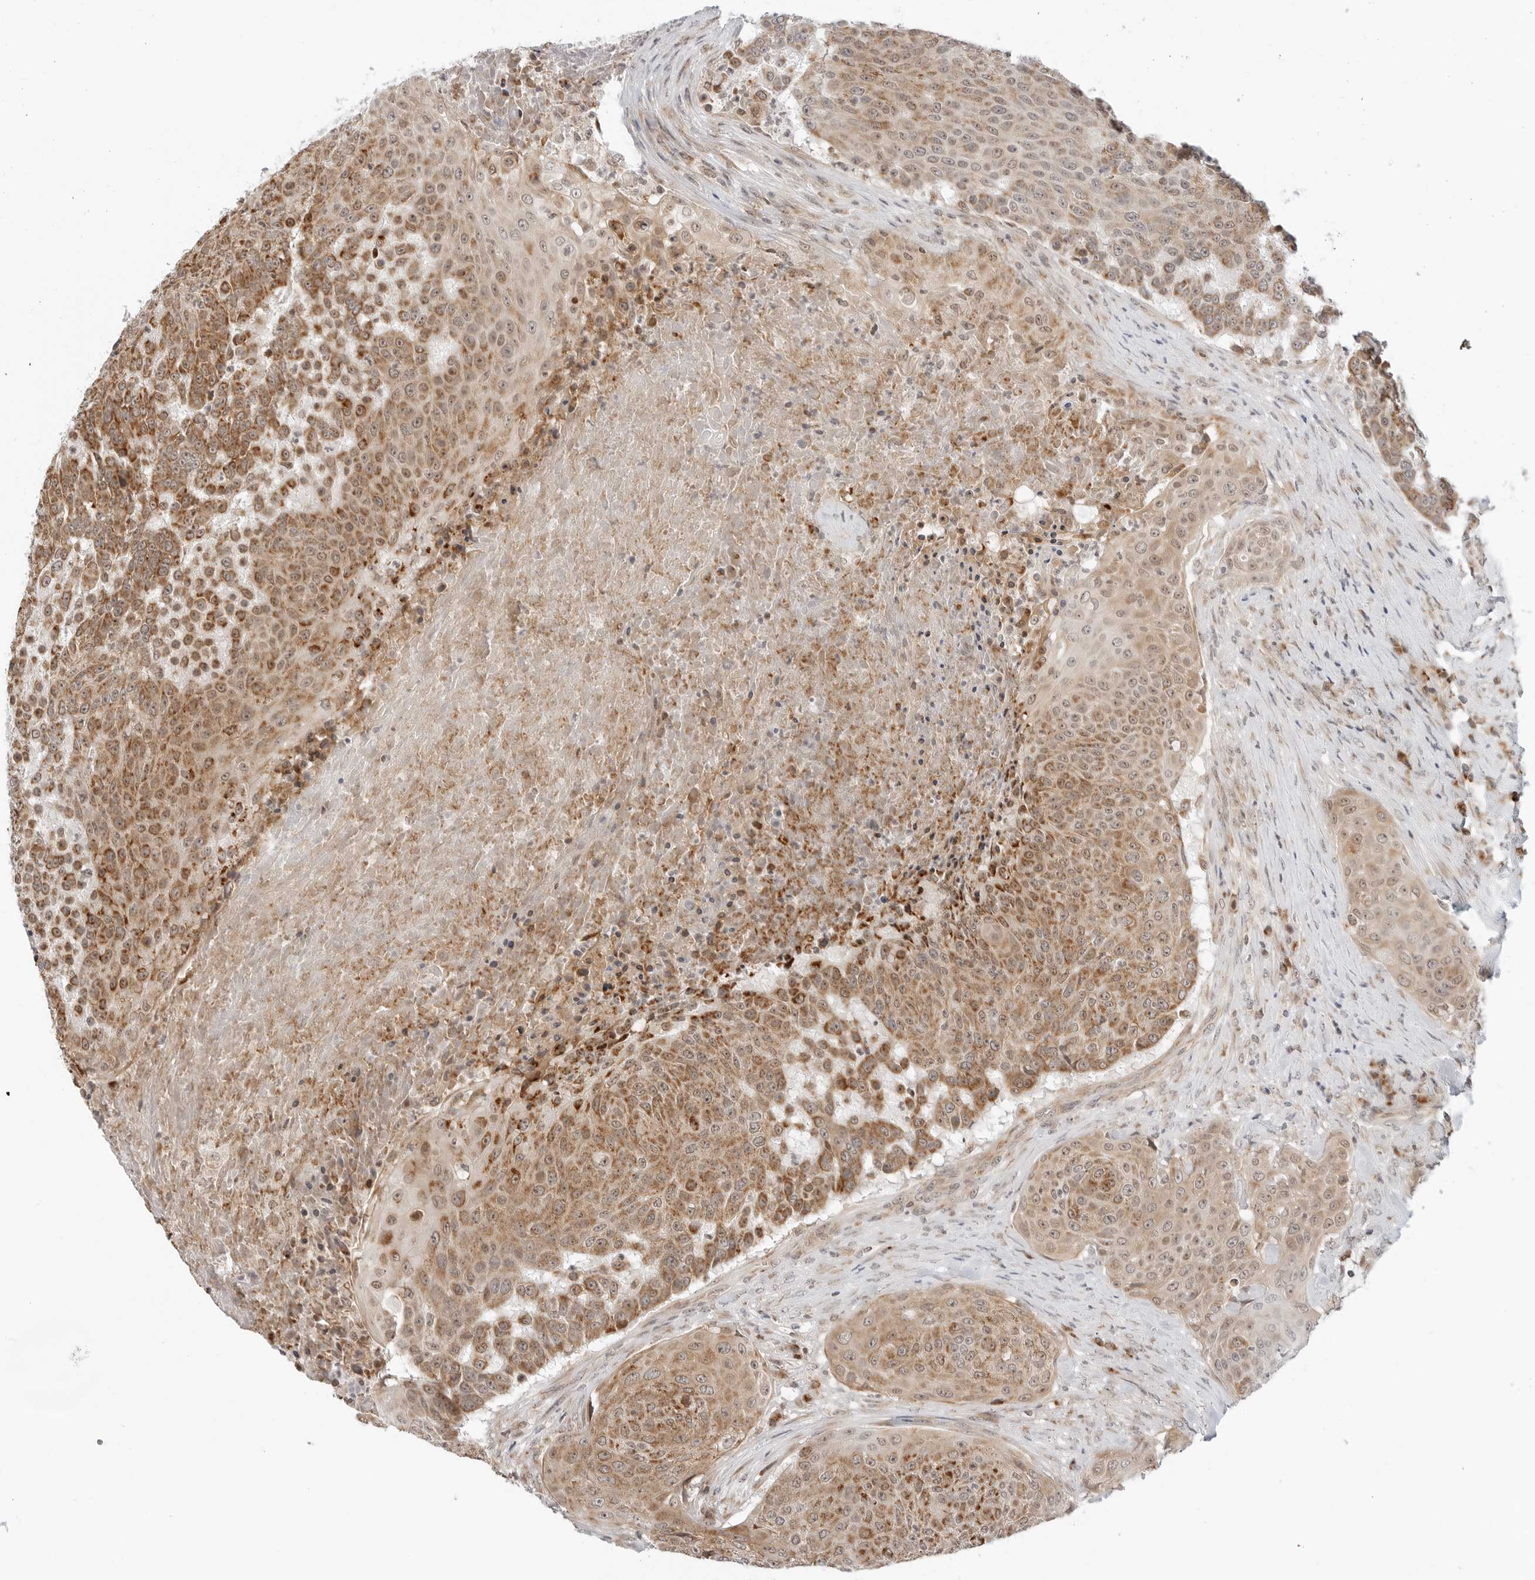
{"staining": {"intensity": "moderate", "quantity": ">75%", "location": "cytoplasmic/membranous"}, "tissue": "urothelial cancer", "cell_type": "Tumor cells", "image_type": "cancer", "snomed": [{"axis": "morphology", "description": "Urothelial carcinoma, High grade"}, {"axis": "topography", "description": "Urinary bladder"}], "caption": "Urothelial cancer stained with a brown dye shows moderate cytoplasmic/membranous positive staining in about >75% of tumor cells.", "gene": "POLR3GL", "patient": {"sex": "female", "age": 63}}